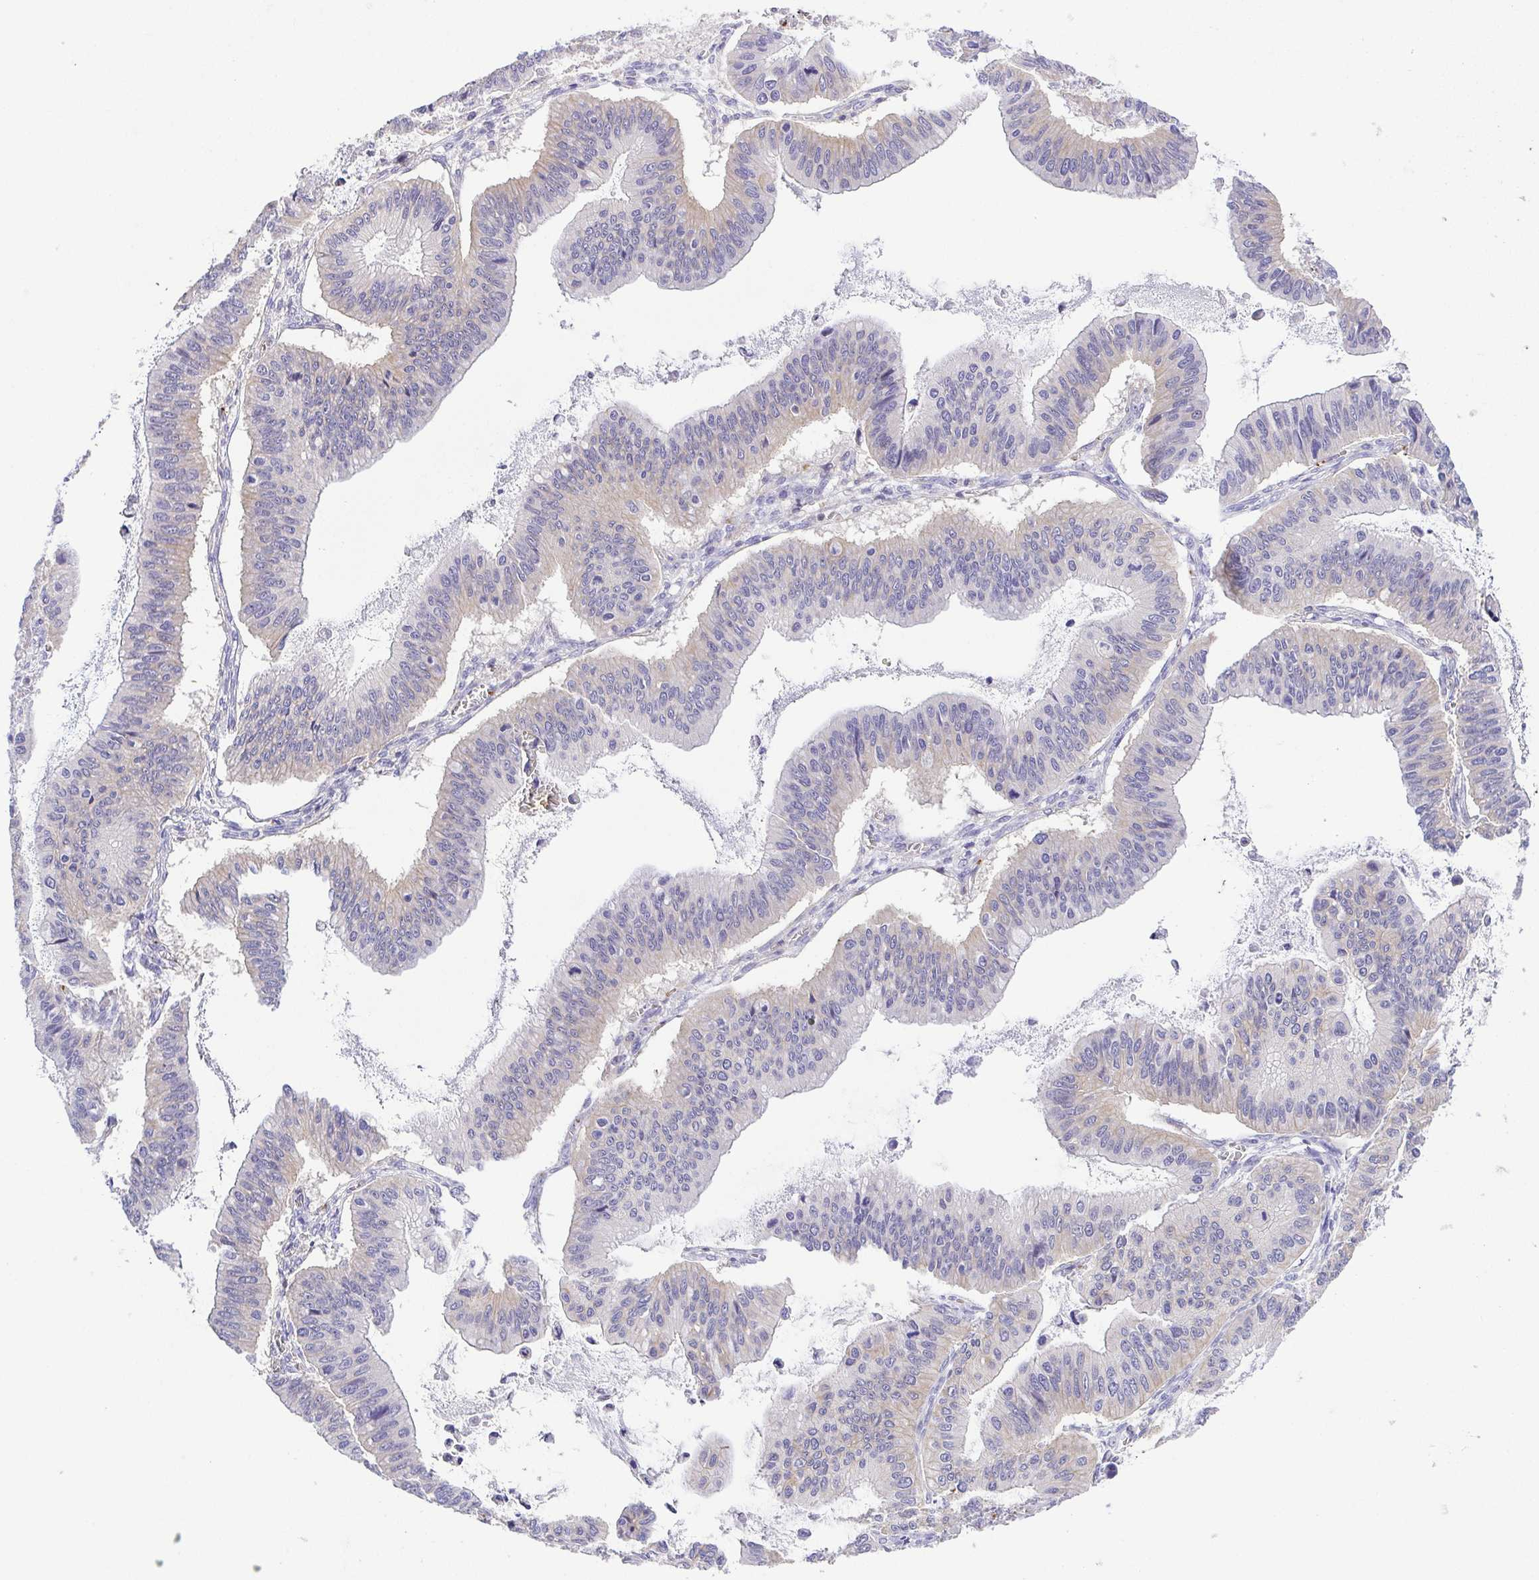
{"staining": {"intensity": "weak", "quantity": "<25%", "location": "cytoplasmic/membranous"}, "tissue": "ovarian cancer", "cell_type": "Tumor cells", "image_type": "cancer", "snomed": [{"axis": "morphology", "description": "Cystadenocarcinoma, mucinous, NOS"}, {"axis": "topography", "description": "Ovary"}], "caption": "This is an IHC image of ovarian cancer. There is no staining in tumor cells.", "gene": "PRR14L", "patient": {"sex": "female", "age": 72}}